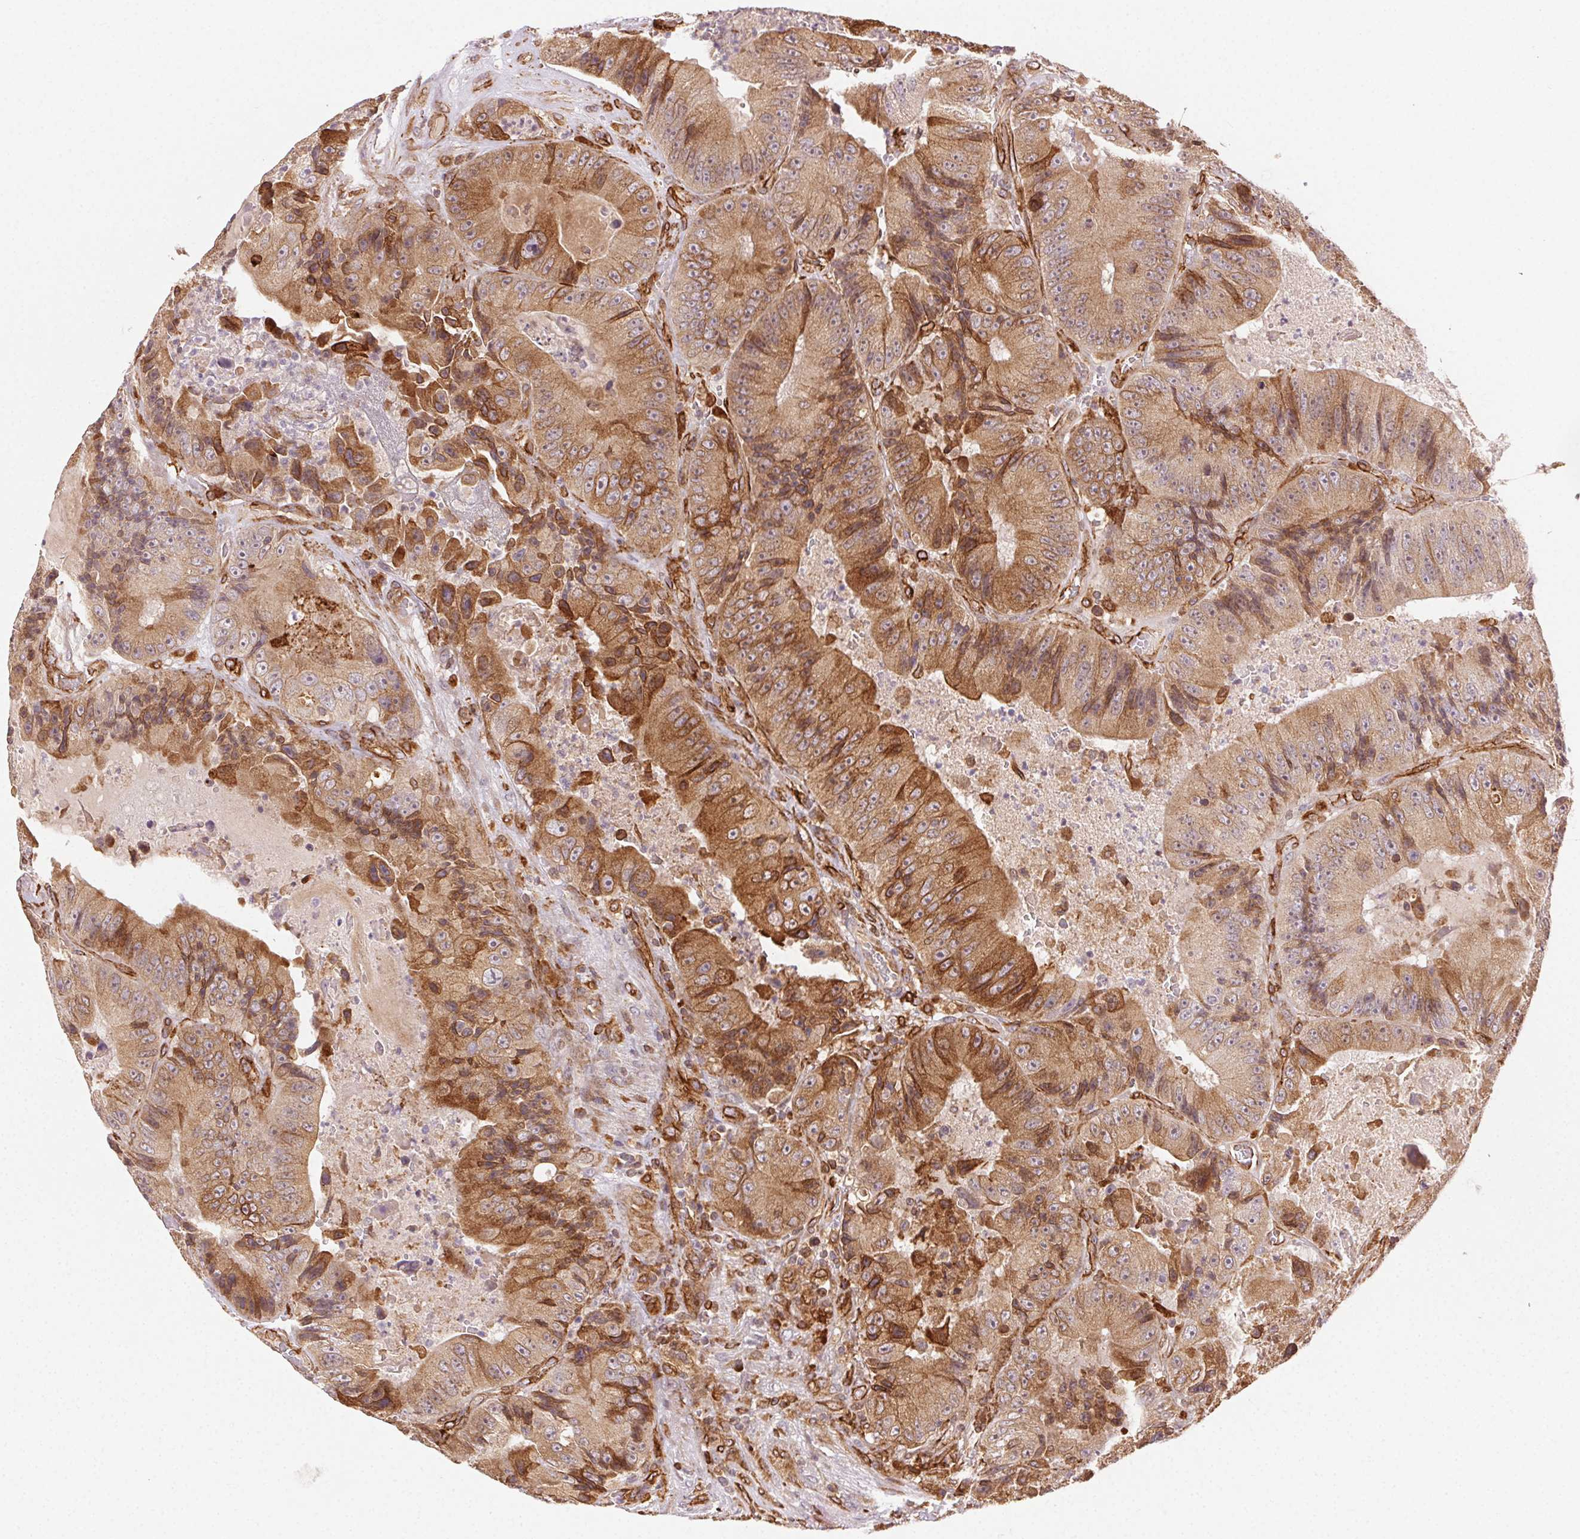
{"staining": {"intensity": "moderate", "quantity": ">75%", "location": "cytoplasmic/membranous"}, "tissue": "colorectal cancer", "cell_type": "Tumor cells", "image_type": "cancer", "snomed": [{"axis": "morphology", "description": "Adenocarcinoma, NOS"}, {"axis": "topography", "description": "Colon"}], "caption": "Human adenocarcinoma (colorectal) stained with a brown dye reveals moderate cytoplasmic/membranous positive expression in about >75% of tumor cells.", "gene": "RNASET2", "patient": {"sex": "female", "age": 86}}